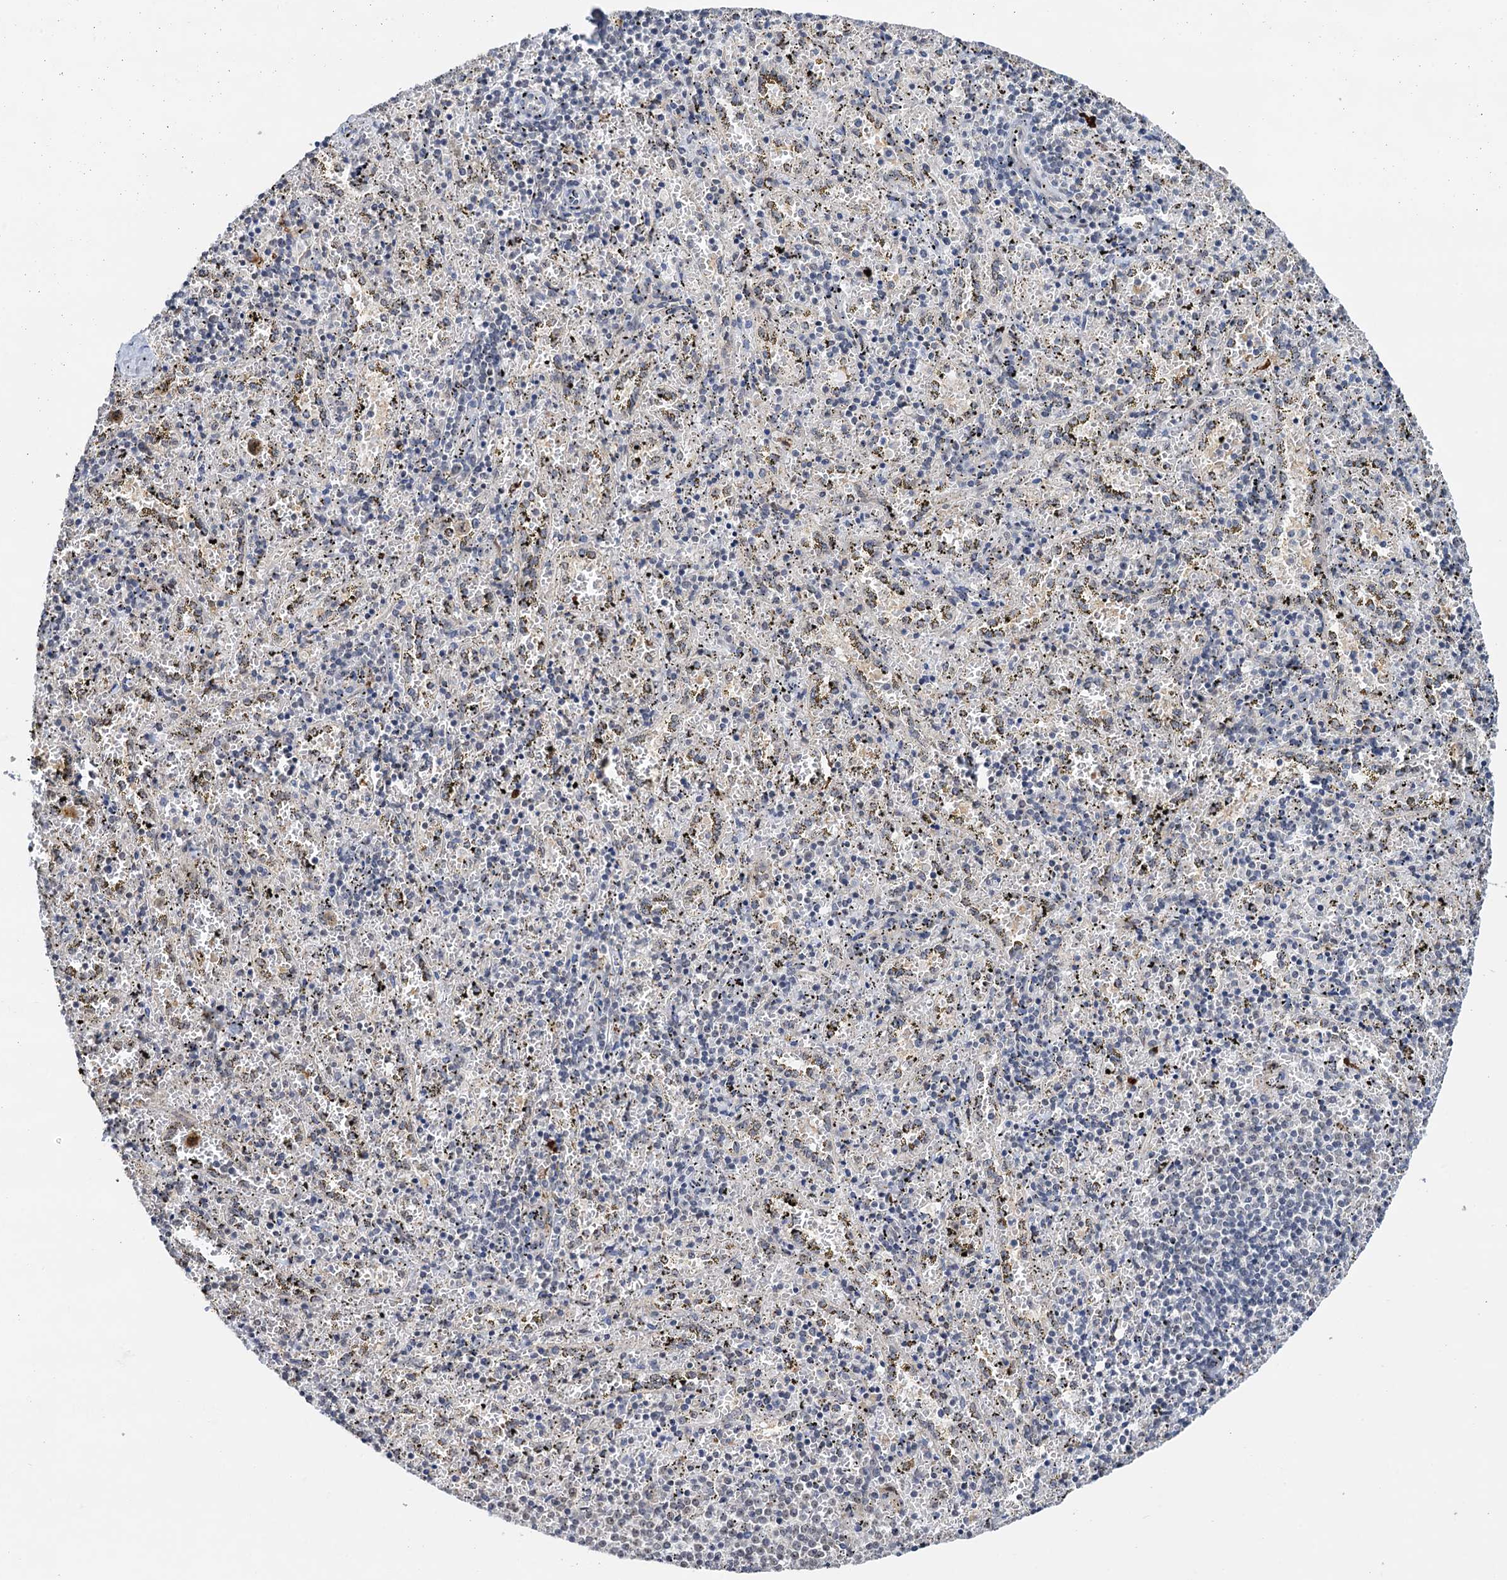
{"staining": {"intensity": "negative", "quantity": "none", "location": "none"}, "tissue": "spleen", "cell_type": "Cells in red pulp", "image_type": "normal", "snomed": [{"axis": "morphology", "description": "Normal tissue, NOS"}, {"axis": "topography", "description": "Spleen"}], "caption": "This image is of normal spleen stained with immunohistochemistry (IHC) to label a protein in brown with the nuclei are counter-stained blue. There is no expression in cells in red pulp.", "gene": "NAT10", "patient": {"sex": "male", "age": 11}}